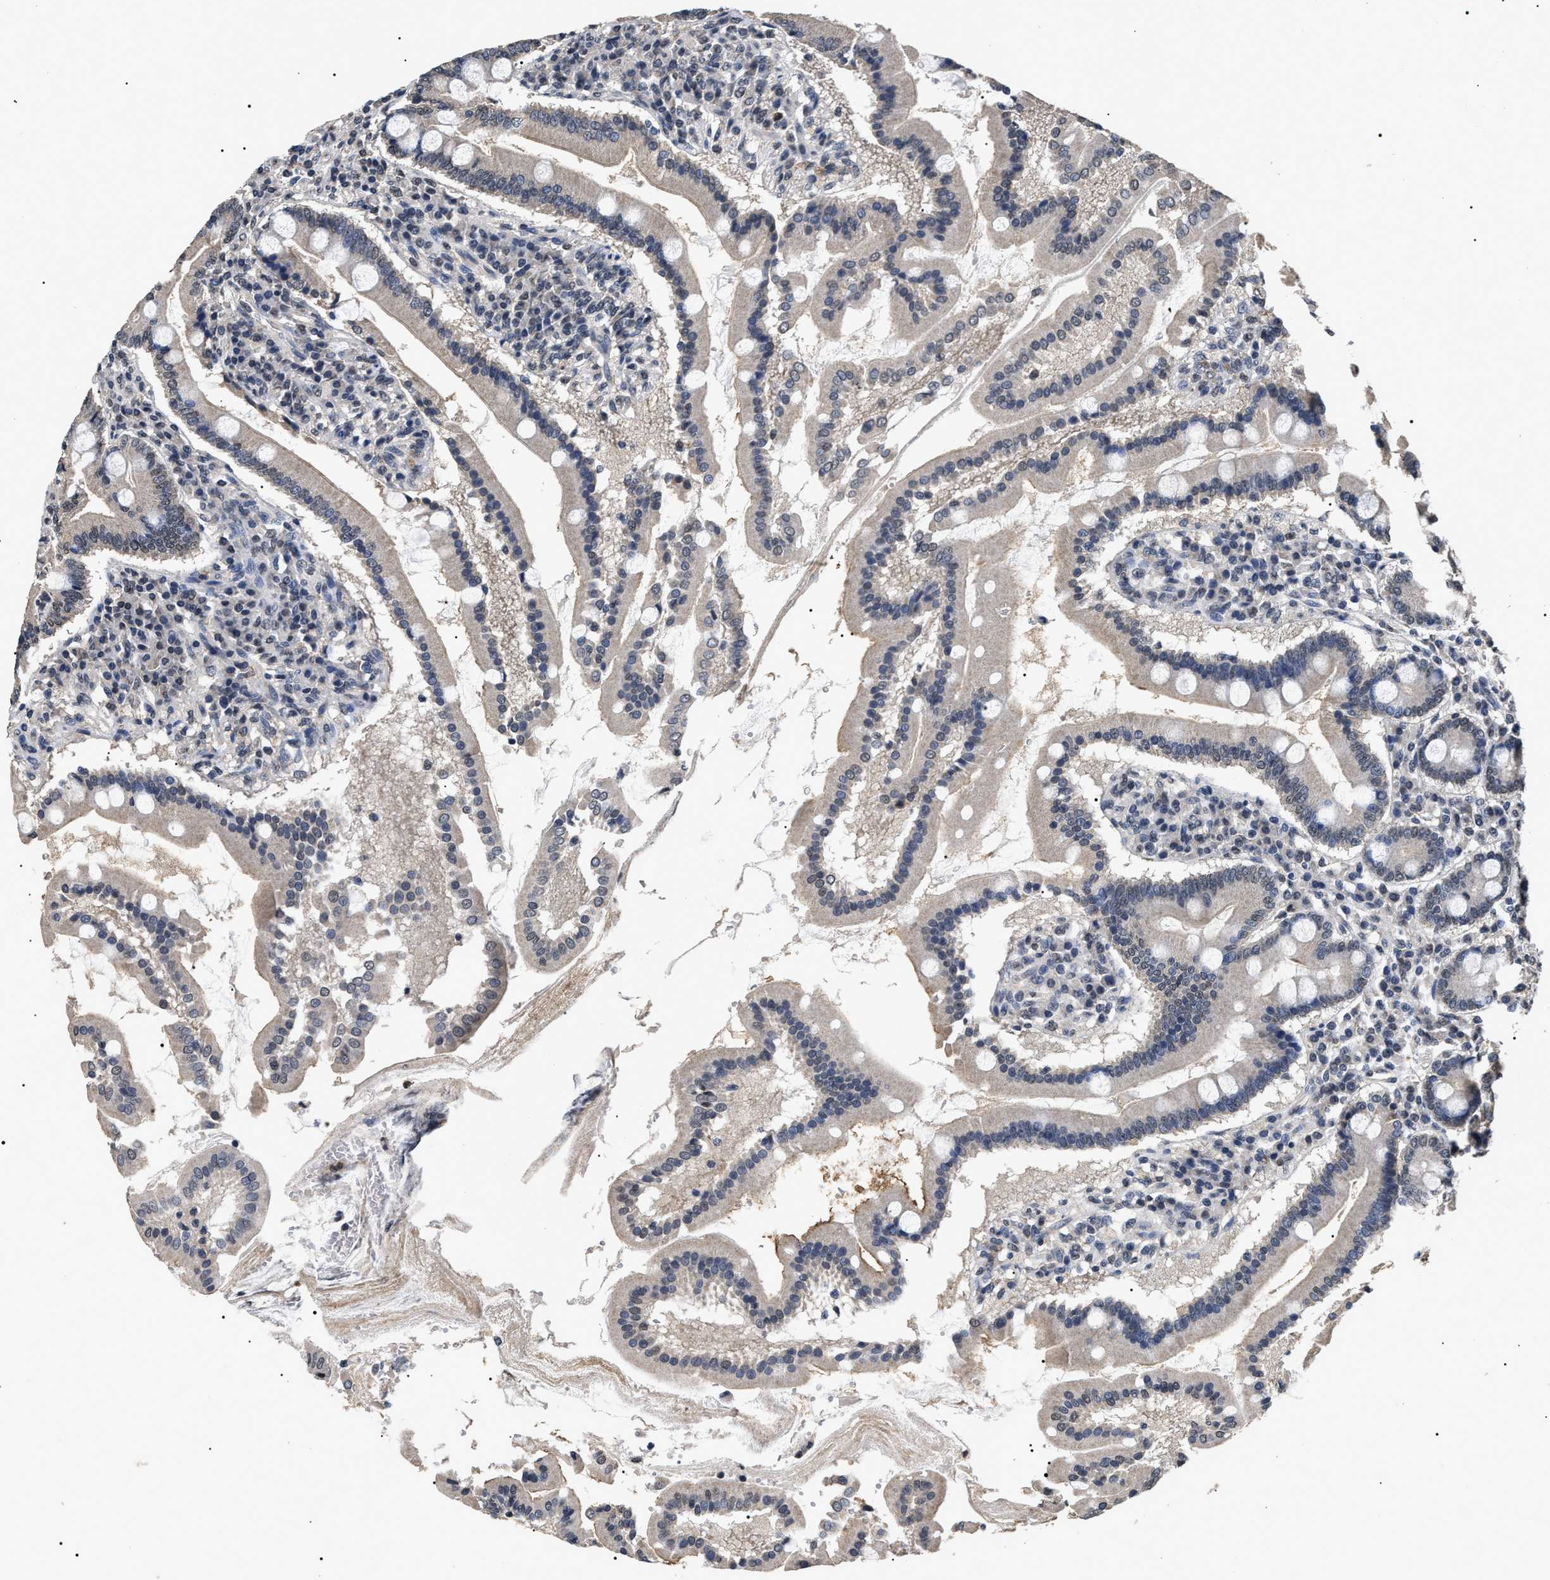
{"staining": {"intensity": "weak", "quantity": "<25%", "location": "cytoplasmic/membranous,nuclear"}, "tissue": "duodenum", "cell_type": "Glandular cells", "image_type": "normal", "snomed": [{"axis": "morphology", "description": "Normal tissue, NOS"}, {"axis": "topography", "description": "Duodenum"}], "caption": "Immunohistochemistry (IHC) photomicrograph of benign duodenum stained for a protein (brown), which demonstrates no staining in glandular cells.", "gene": "ANP32E", "patient": {"sex": "male", "age": 50}}